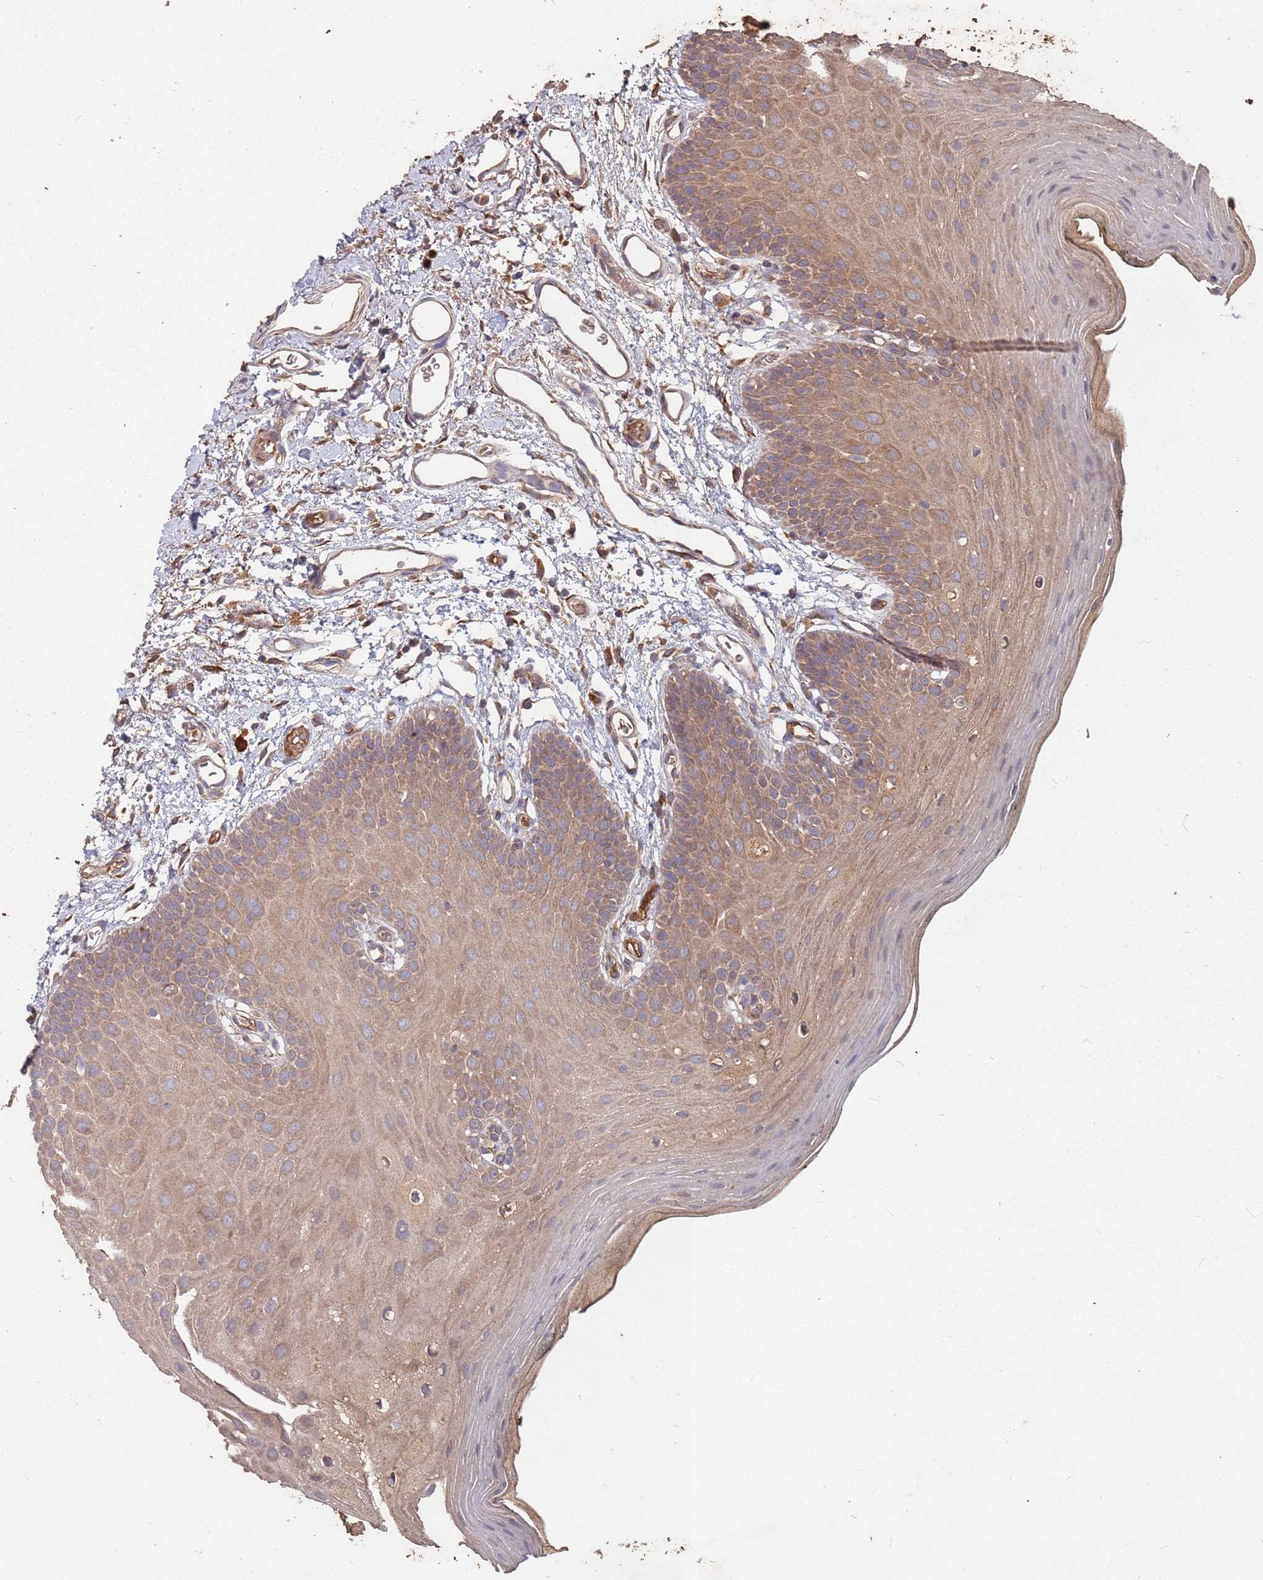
{"staining": {"intensity": "moderate", "quantity": ">75%", "location": "cytoplasmic/membranous"}, "tissue": "oral mucosa", "cell_type": "Squamous epithelial cells", "image_type": "normal", "snomed": [{"axis": "morphology", "description": "Normal tissue, NOS"}, {"axis": "topography", "description": "Oral tissue"}, {"axis": "topography", "description": "Tounge, NOS"}], "caption": "Protein staining displays moderate cytoplasmic/membranous positivity in approximately >75% of squamous epithelial cells in benign oral mucosa. (IHC, brightfield microscopy, high magnification).", "gene": "ATG5", "patient": {"sex": "female", "age": 81}}